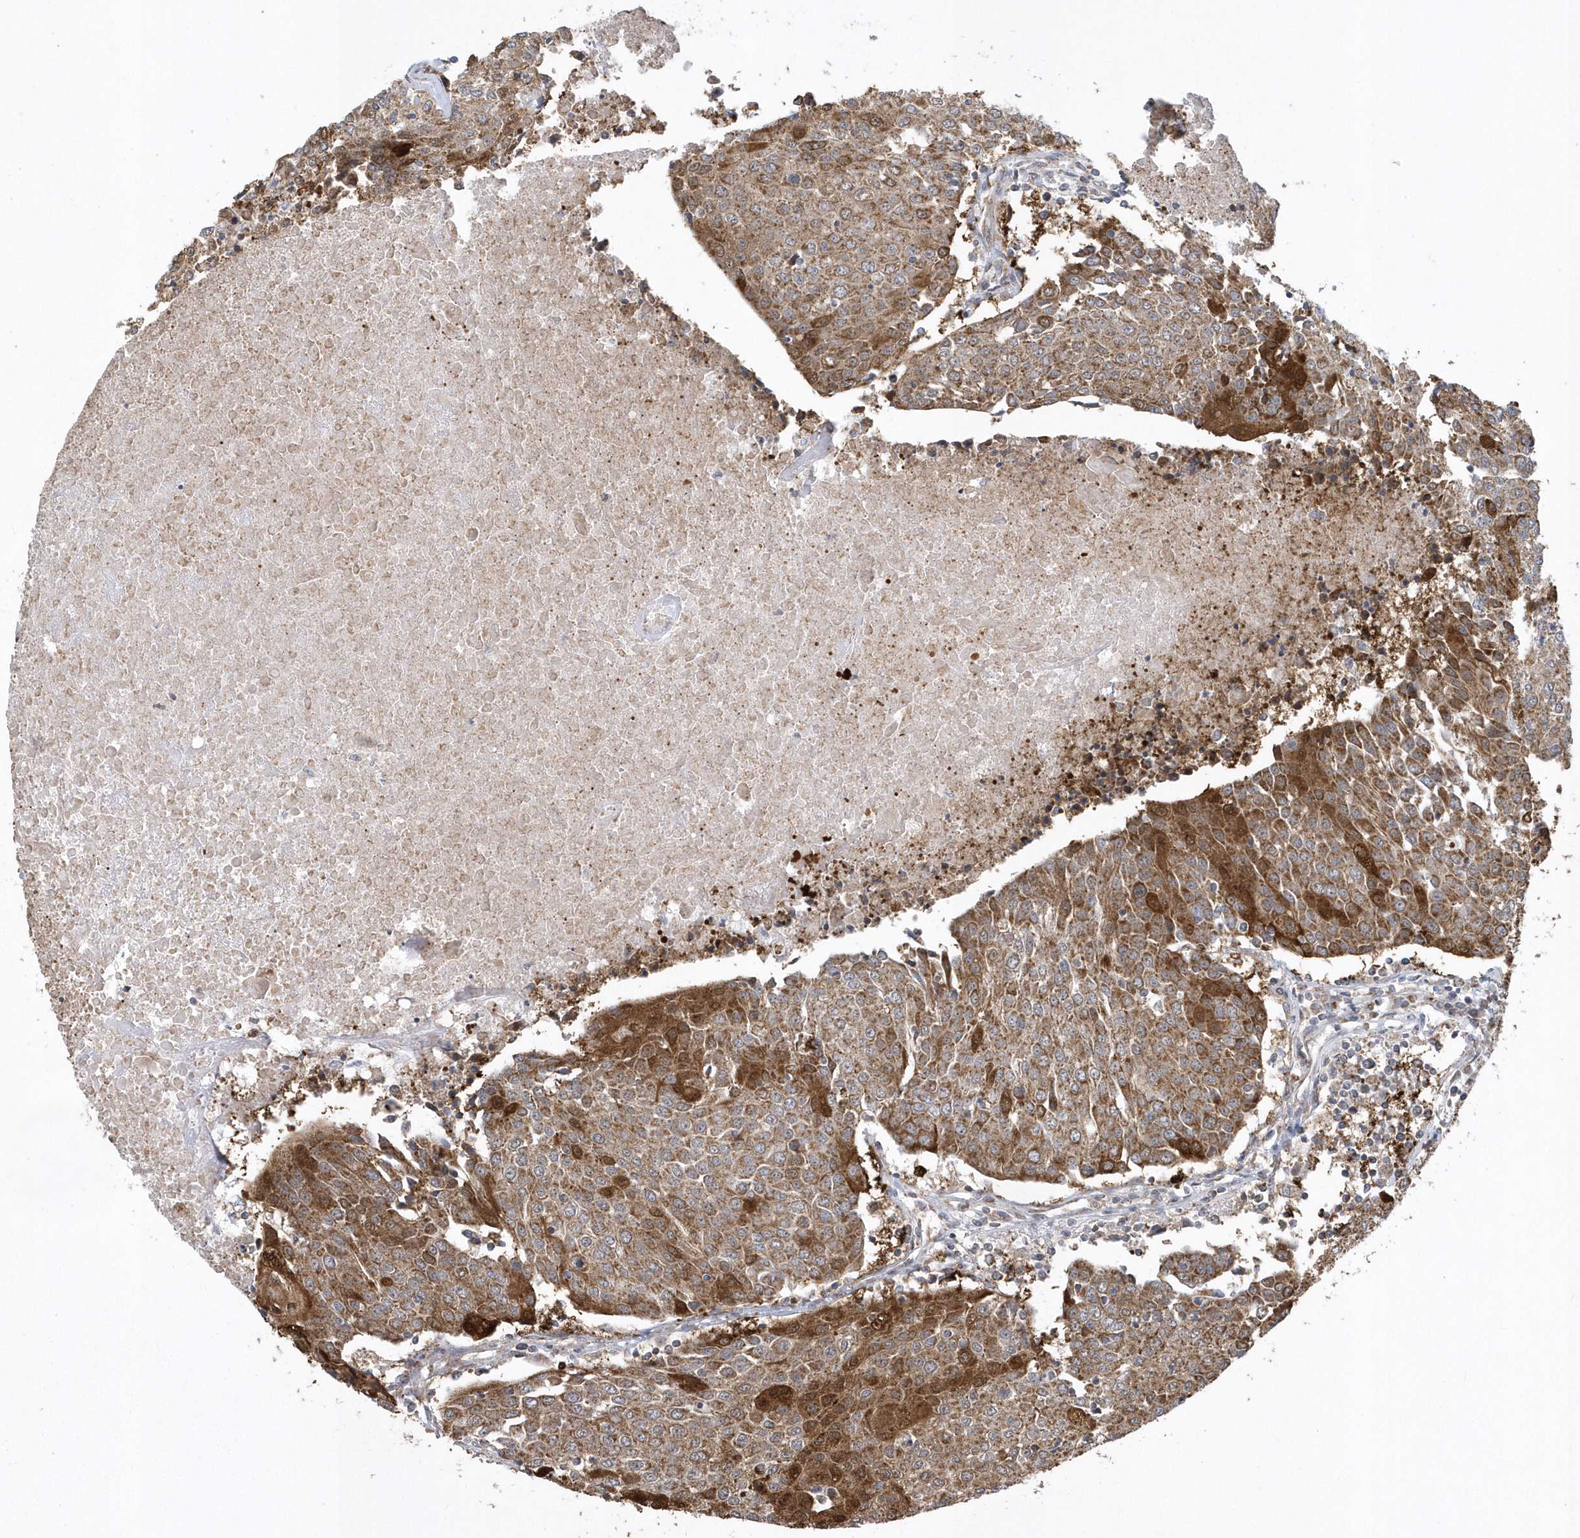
{"staining": {"intensity": "strong", "quantity": "25%-75%", "location": "cytoplasmic/membranous"}, "tissue": "urothelial cancer", "cell_type": "Tumor cells", "image_type": "cancer", "snomed": [{"axis": "morphology", "description": "Urothelial carcinoma, High grade"}, {"axis": "topography", "description": "Urinary bladder"}], "caption": "Immunohistochemistry (IHC) image of neoplastic tissue: human urothelial cancer stained using immunohistochemistry exhibits high levels of strong protein expression localized specifically in the cytoplasmic/membranous of tumor cells, appearing as a cytoplasmic/membranous brown color.", "gene": "SLX9", "patient": {"sex": "female", "age": 85}}